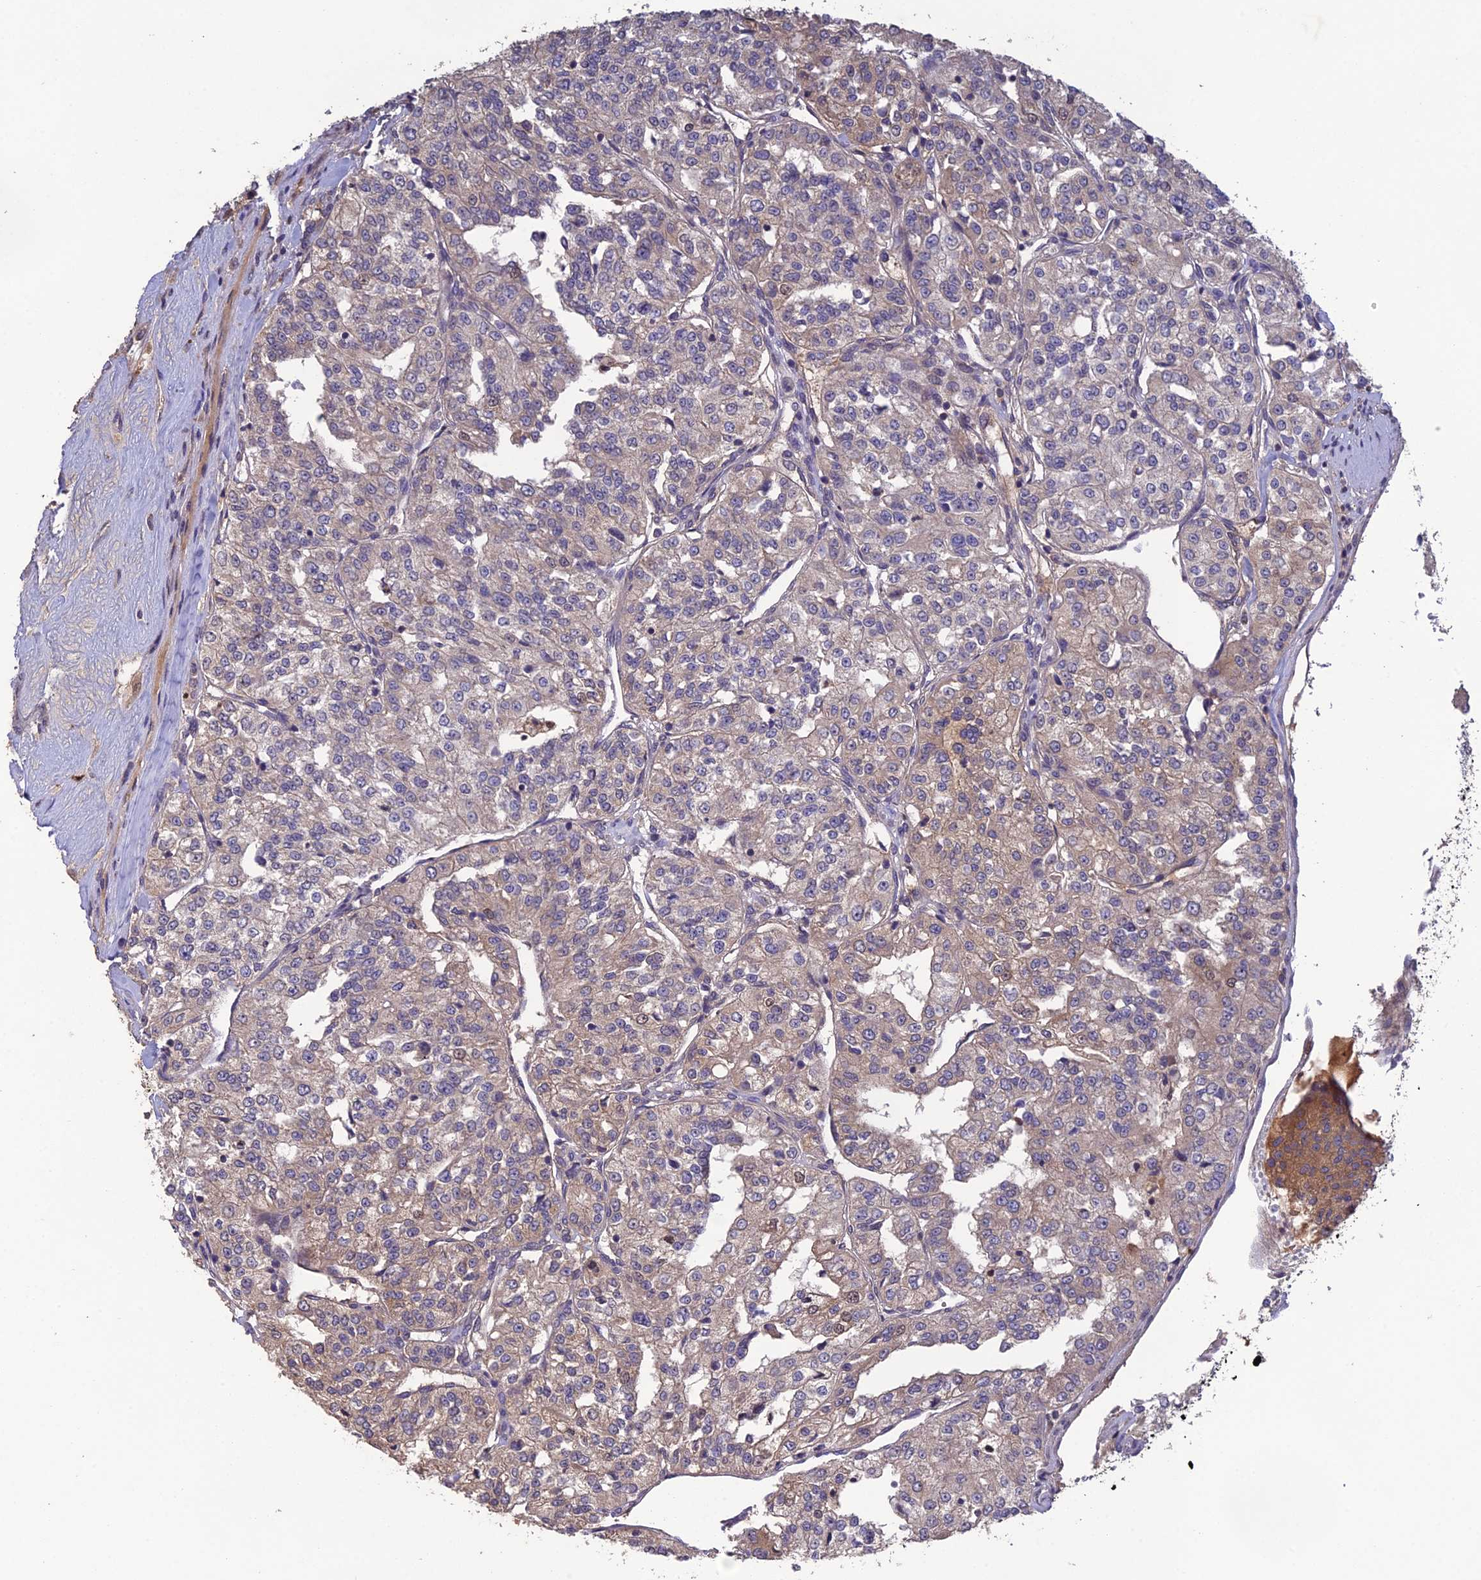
{"staining": {"intensity": "weak", "quantity": "25%-75%", "location": "cytoplasmic/membranous"}, "tissue": "renal cancer", "cell_type": "Tumor cells", "image_type": "cancer", "snomed": [{"axis": "morphology", "description": "Adenocarcinoma, NOS"}, {"axis": "topography", "description": "Kidney"}], "caption": "Immunohistochemical staining of adenocarcinoma (renal) shows low levels of weak cytoplasmic/membranous protein staining in approximately 25%-75% of tumor cells.", "gene": "SLC39A13", "patient": {"sex": "female", "age": 63}}